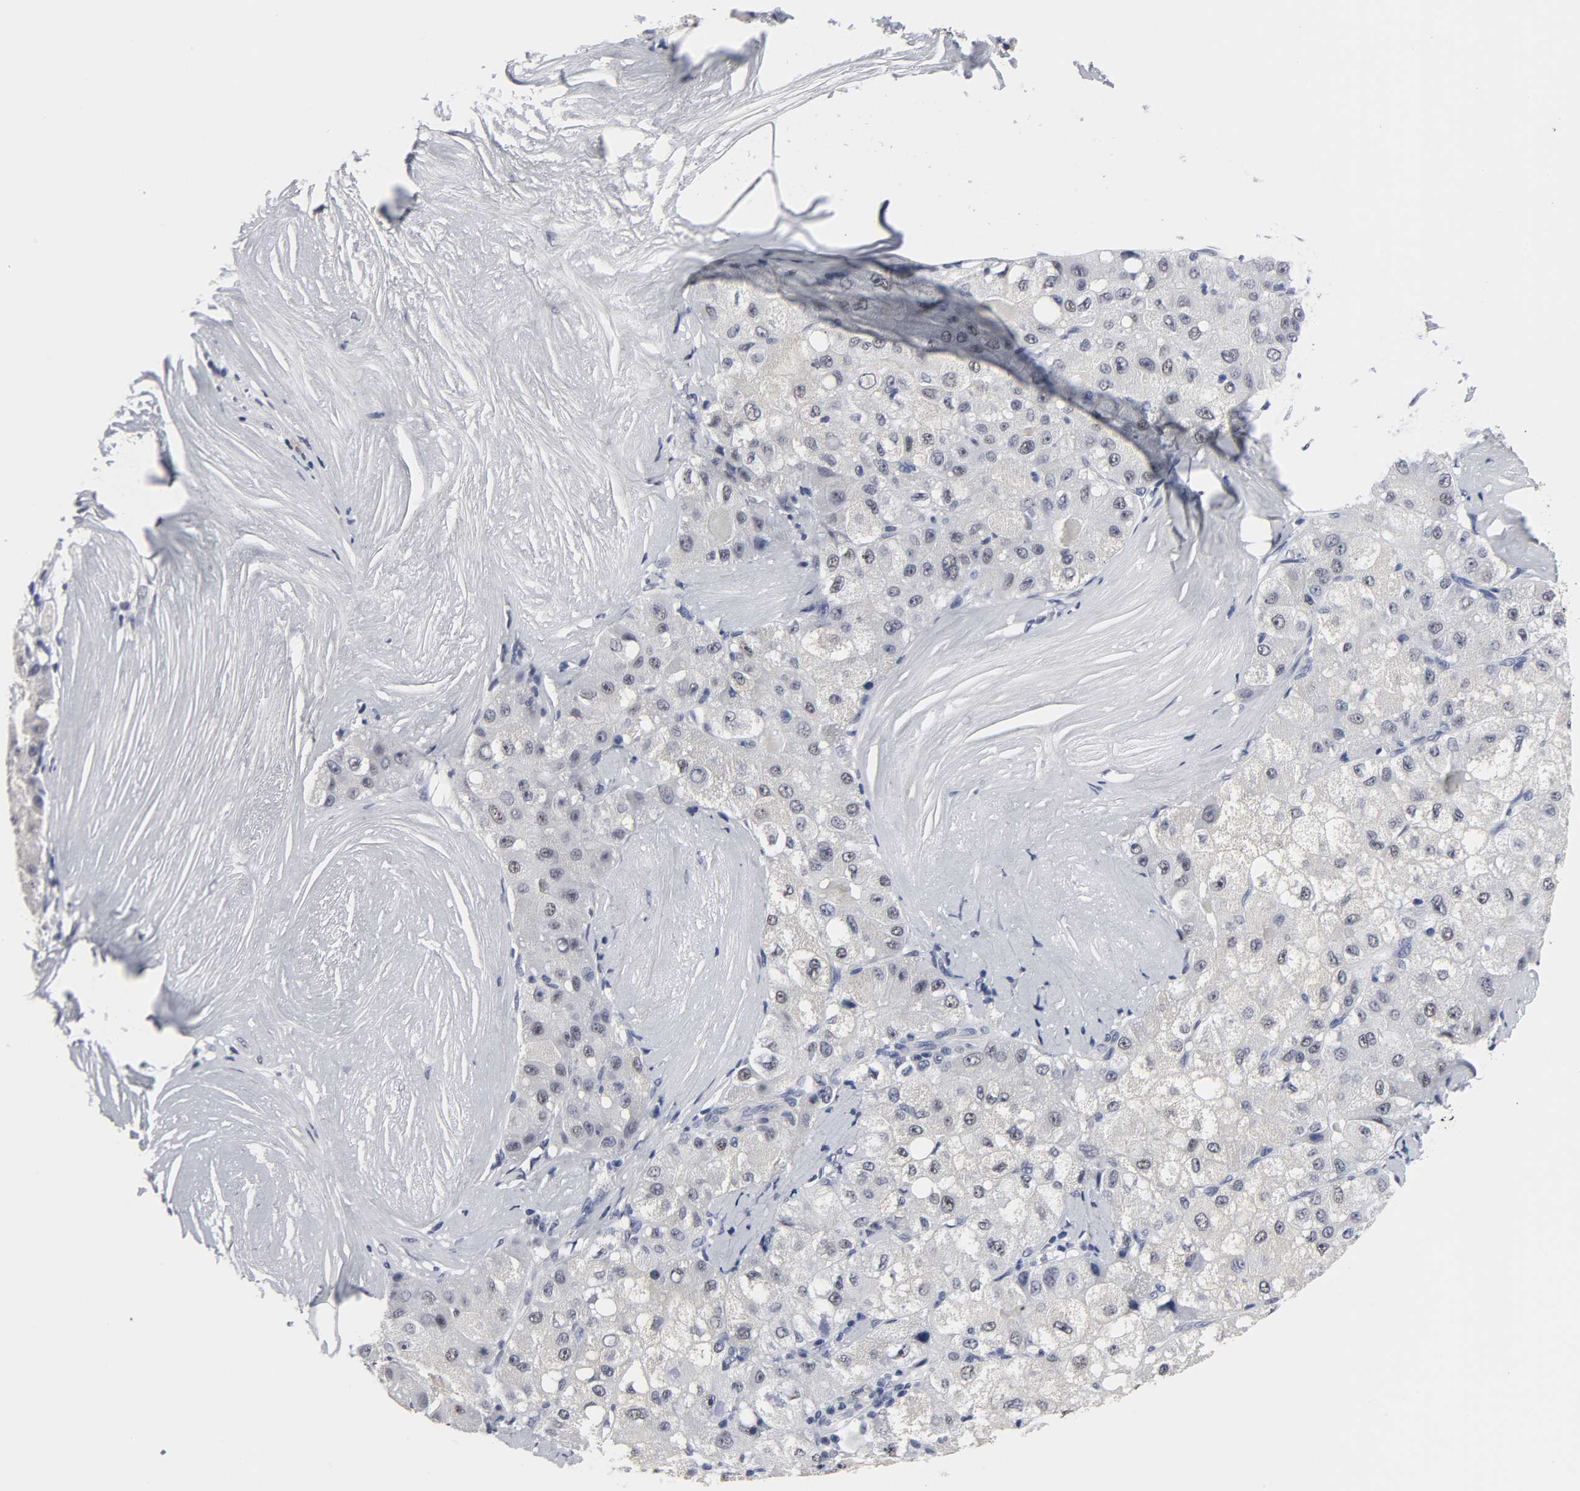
{"staining": {"intensity": "weak", "quantity": "25%-75%", "location": "nuclear"}, "tissue": "liver cancer", "cell_type": "Tumor cells", "image_type": "cancer", "snomed": [{"axis": "morphology", "description": "Carcinoma, Hepatocellular, NOS"}, {"axis": "topography", "description": "Liver"}], "caption": "Tumor cells demonstrate weak nuclear staining in about 25%-75% of cells in hepatocellular carcinoma (liver). (IHC, brightfield microscopy, high magnification).", "gene": "GRHL2", "patient": {"sex": "male", "age": 80}}